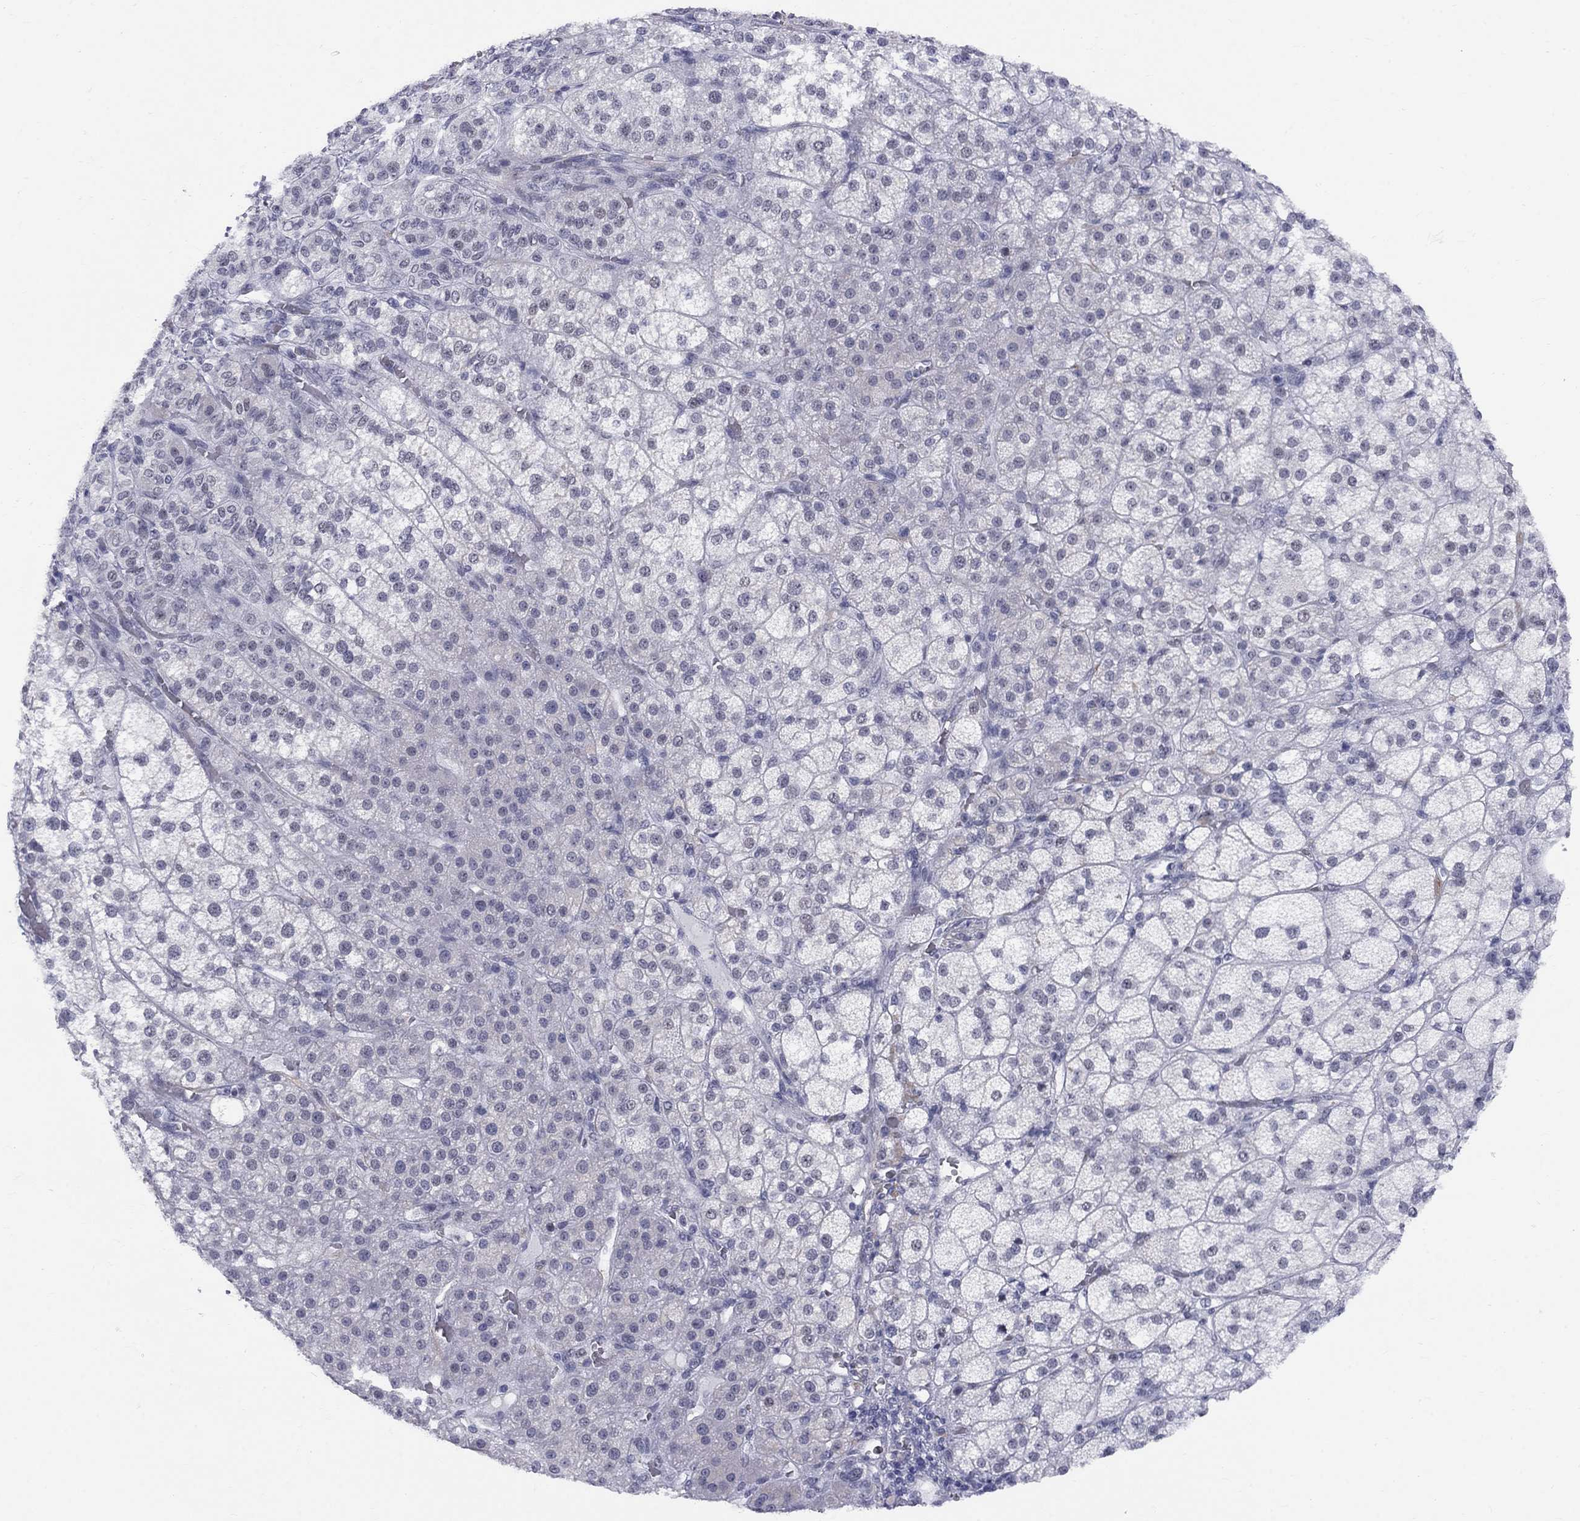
{"staining": {"intensity": "negative", "quantity": "none", "location": "none"}, "tissue": "adrenal gland", "cell_type": "Glandular cells", "image_type": "normal", "snomed": [{"axis": "morphology", "description": "Normal tissue, NOS"}, {"axis": "topography", "description": "Adrenal gland"}], "caption": "Immunohistochemistry photomicrograph of normal adrenal gland: human adrenal gland stained with DAB shows no significant protein positivity in glandular cells. Brightfield microscopy of immunohistochemistry stained with DAB (brown) and hematoxylin (blue), captured at high magnification.", "gene": "DMTN", "patient": {"sex": "female", "age": 60}}